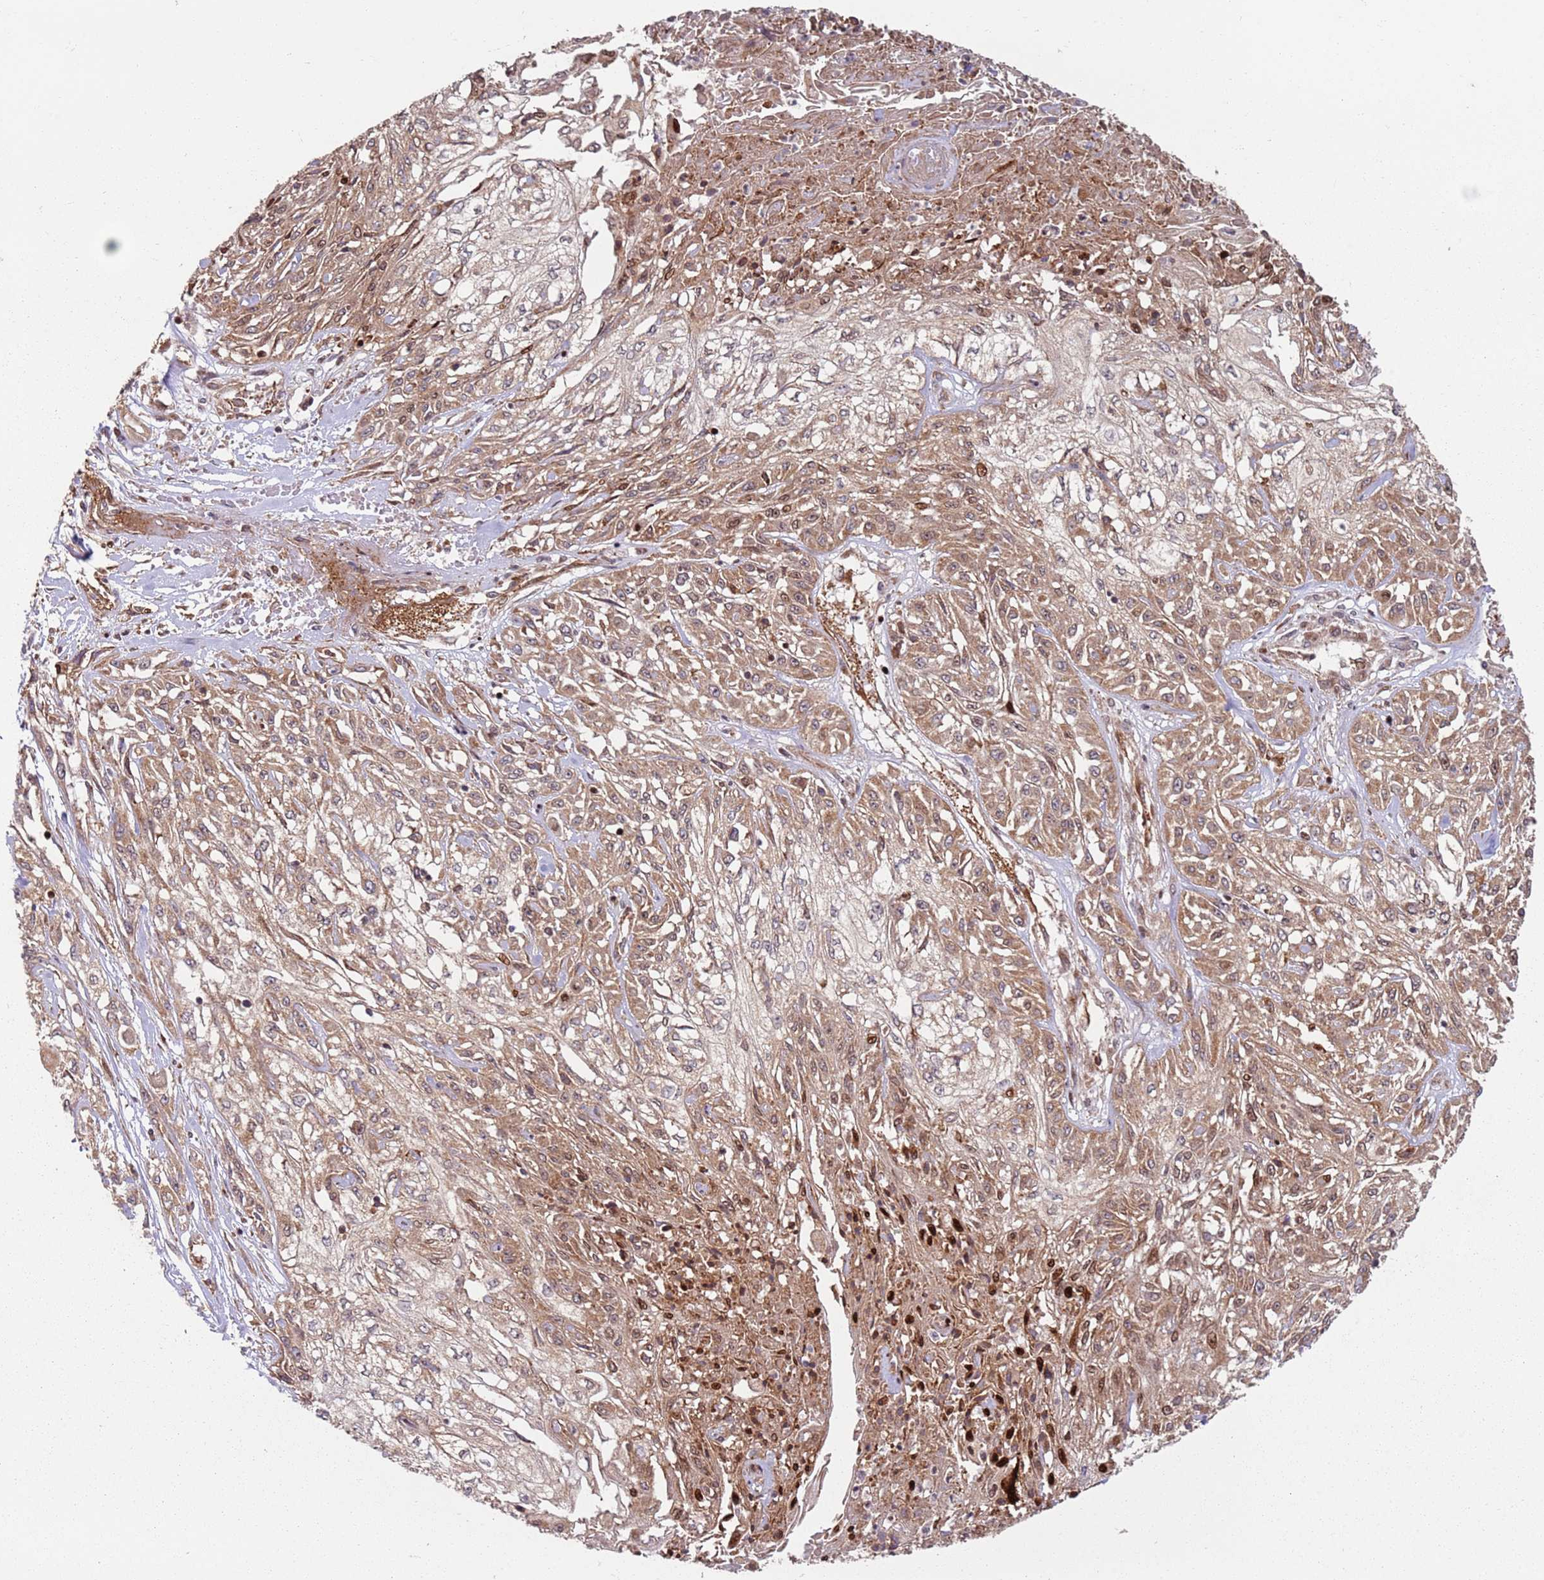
{"staining": {"intensity": "moderate", "quantity": ">75%", "location": "cytoplasmic/membranous,nuclear"}, "tissue": "skin cancer", "cell_type": "Tumor cells", "image_type": "cancer", "snomed": [{"axis": "morphology", "description": "Squamous cell carcinoma, NOS"}, {"axis": "morphology", "description": "Squamous cell carcinoma, metastatic, NOS"}, {"axis": "topography", "description": "Skin"}, {"axis": "topography", "description": "Lymph node"}], "caption": "Immunohistochemical staining of skin squamous cell carcinoma demonstrates moderate cytoplasmic/membranous and nuclear protein positivity in approximately >75% of tumor cells.", "gene": "HNRNPLL", "patient": {"sex": "male", "age": 75}}